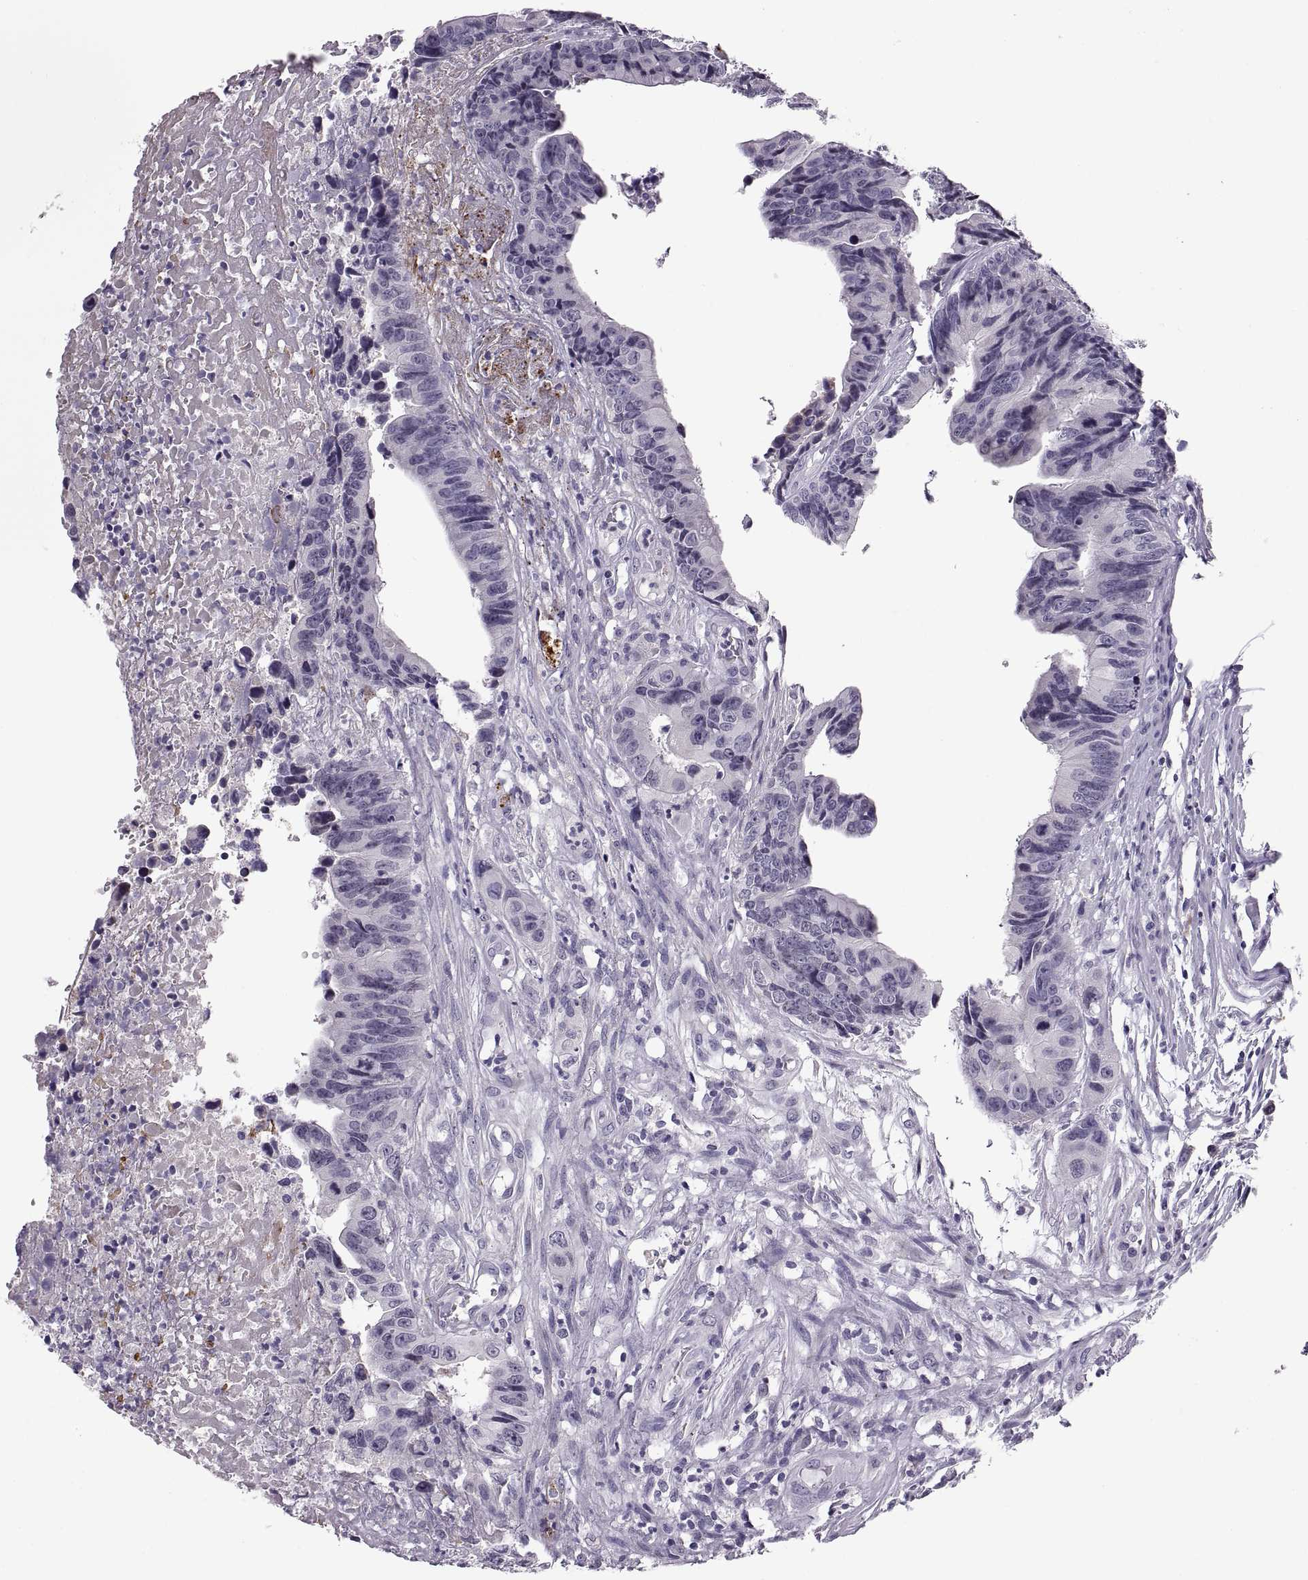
{"staining": {"intensity": "negative", "quantity": "none", "location": "none"}, "tissue": "colorectal cancer", "cell_type": "Tumor cells", "image_type": "cancer", "snomed": [{"axis": "morphology", "description": "Adenocarcinoma, NOS"}, {"axis": "topography", "description": "Colon"}], "caption": "Immunohistochemistry histopathology image of human colorectal cancer stained for a protein (brown), which demonstrates no expression in tumor cells. The staining was performed using DAB to visualize the protein expression in brown, while the nuclei were stained in blue with hematoxylin (Magnification: 20x).", "gene": "MAGEB18", "patient": {"sex": "female", "age": 87}}